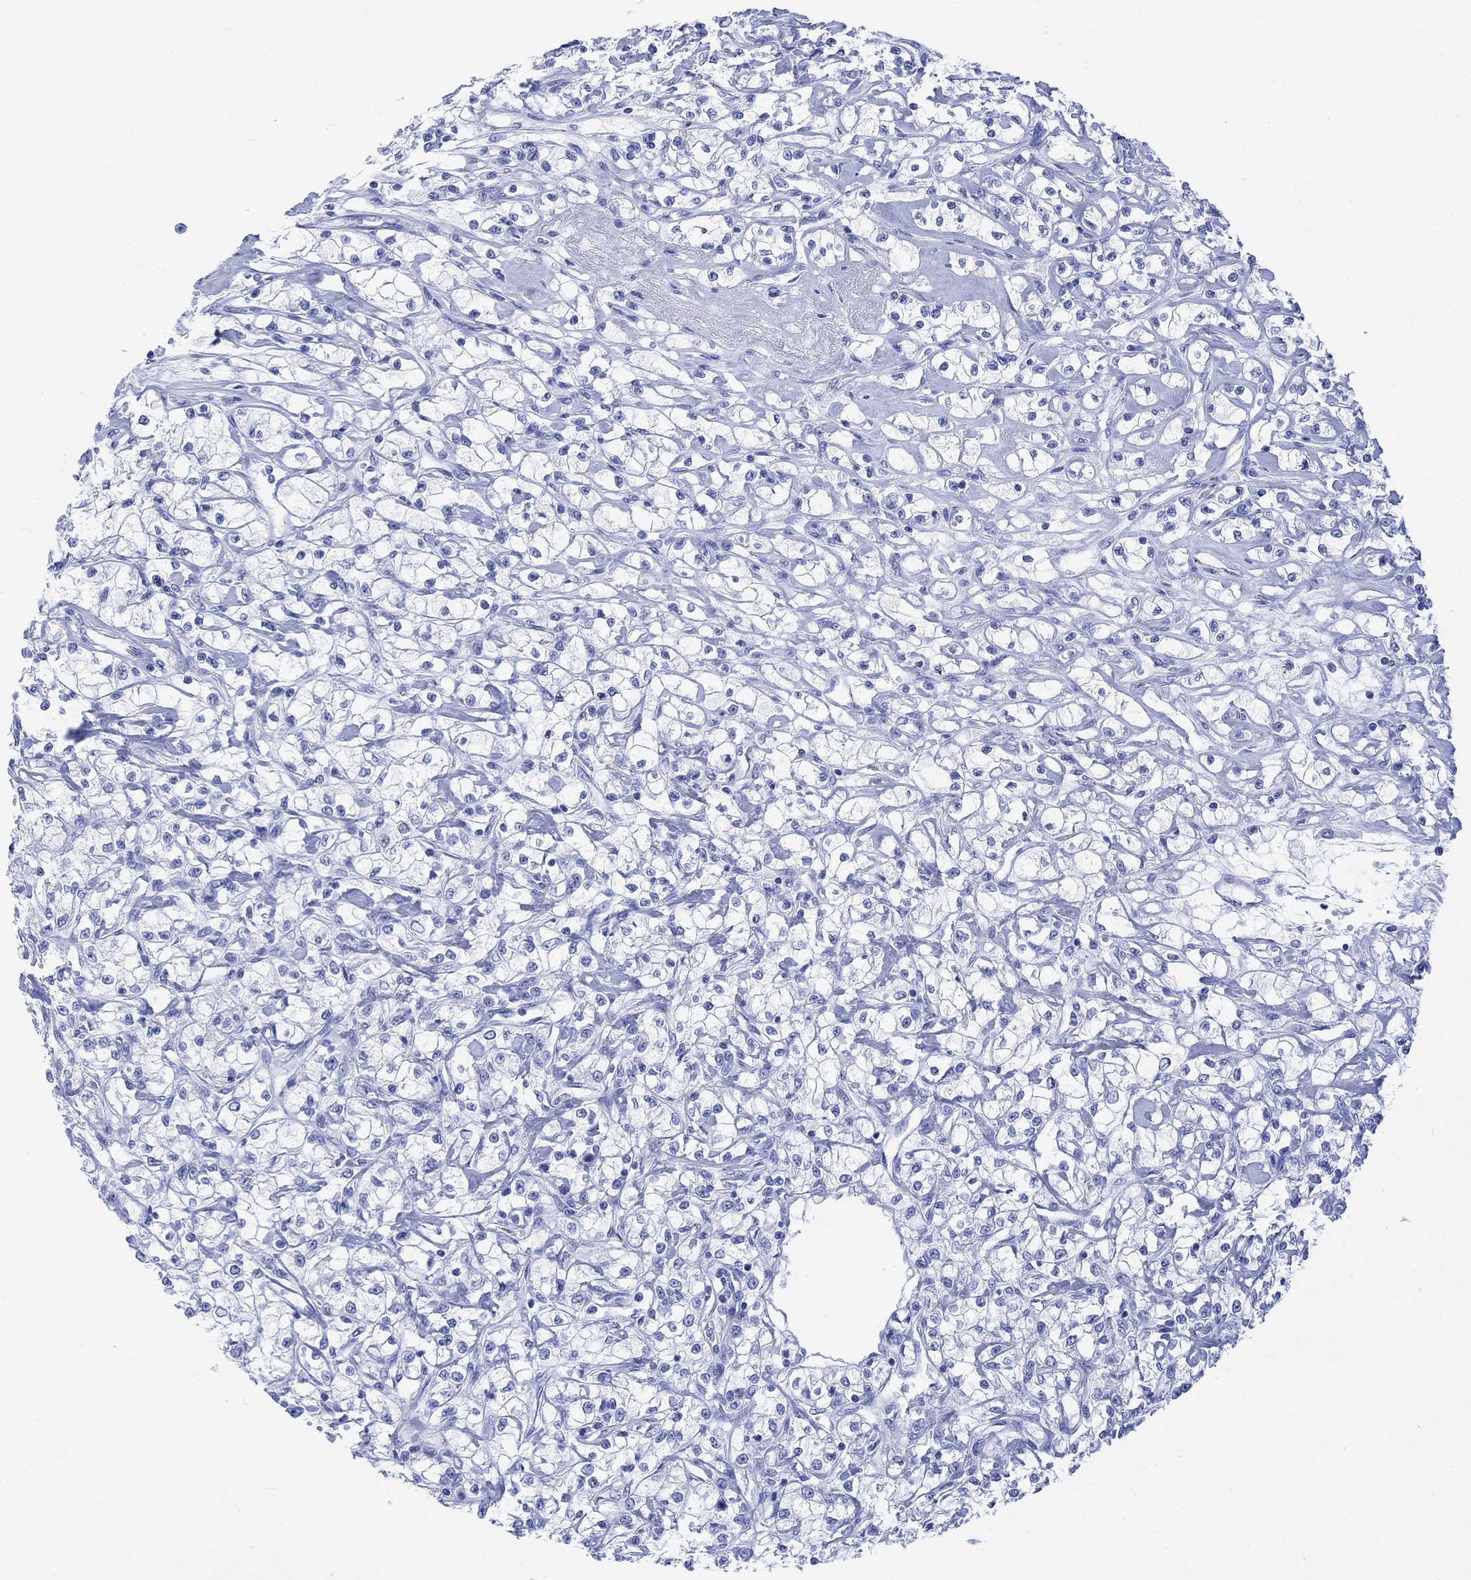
{"staining": {"intensity": "negative", "quantity": "none", "location": "none"}, "tissue": "renal cancer", "cell_type": "Tumor cells", "image_type": "cancer", "snomed": [{"axis": "morphology", "description": "Adenocarcinoma, NOS"}, {"axis": "topography", "description": "Kidney"}], "caption": "Adenocarcinoma (renal) was stained to show a protein in brown. There is no significant staining in tumor cells. Nuclei are stained in blue.", "gene": "CELF4", "patient": {"sex": "female", "age": 59}}